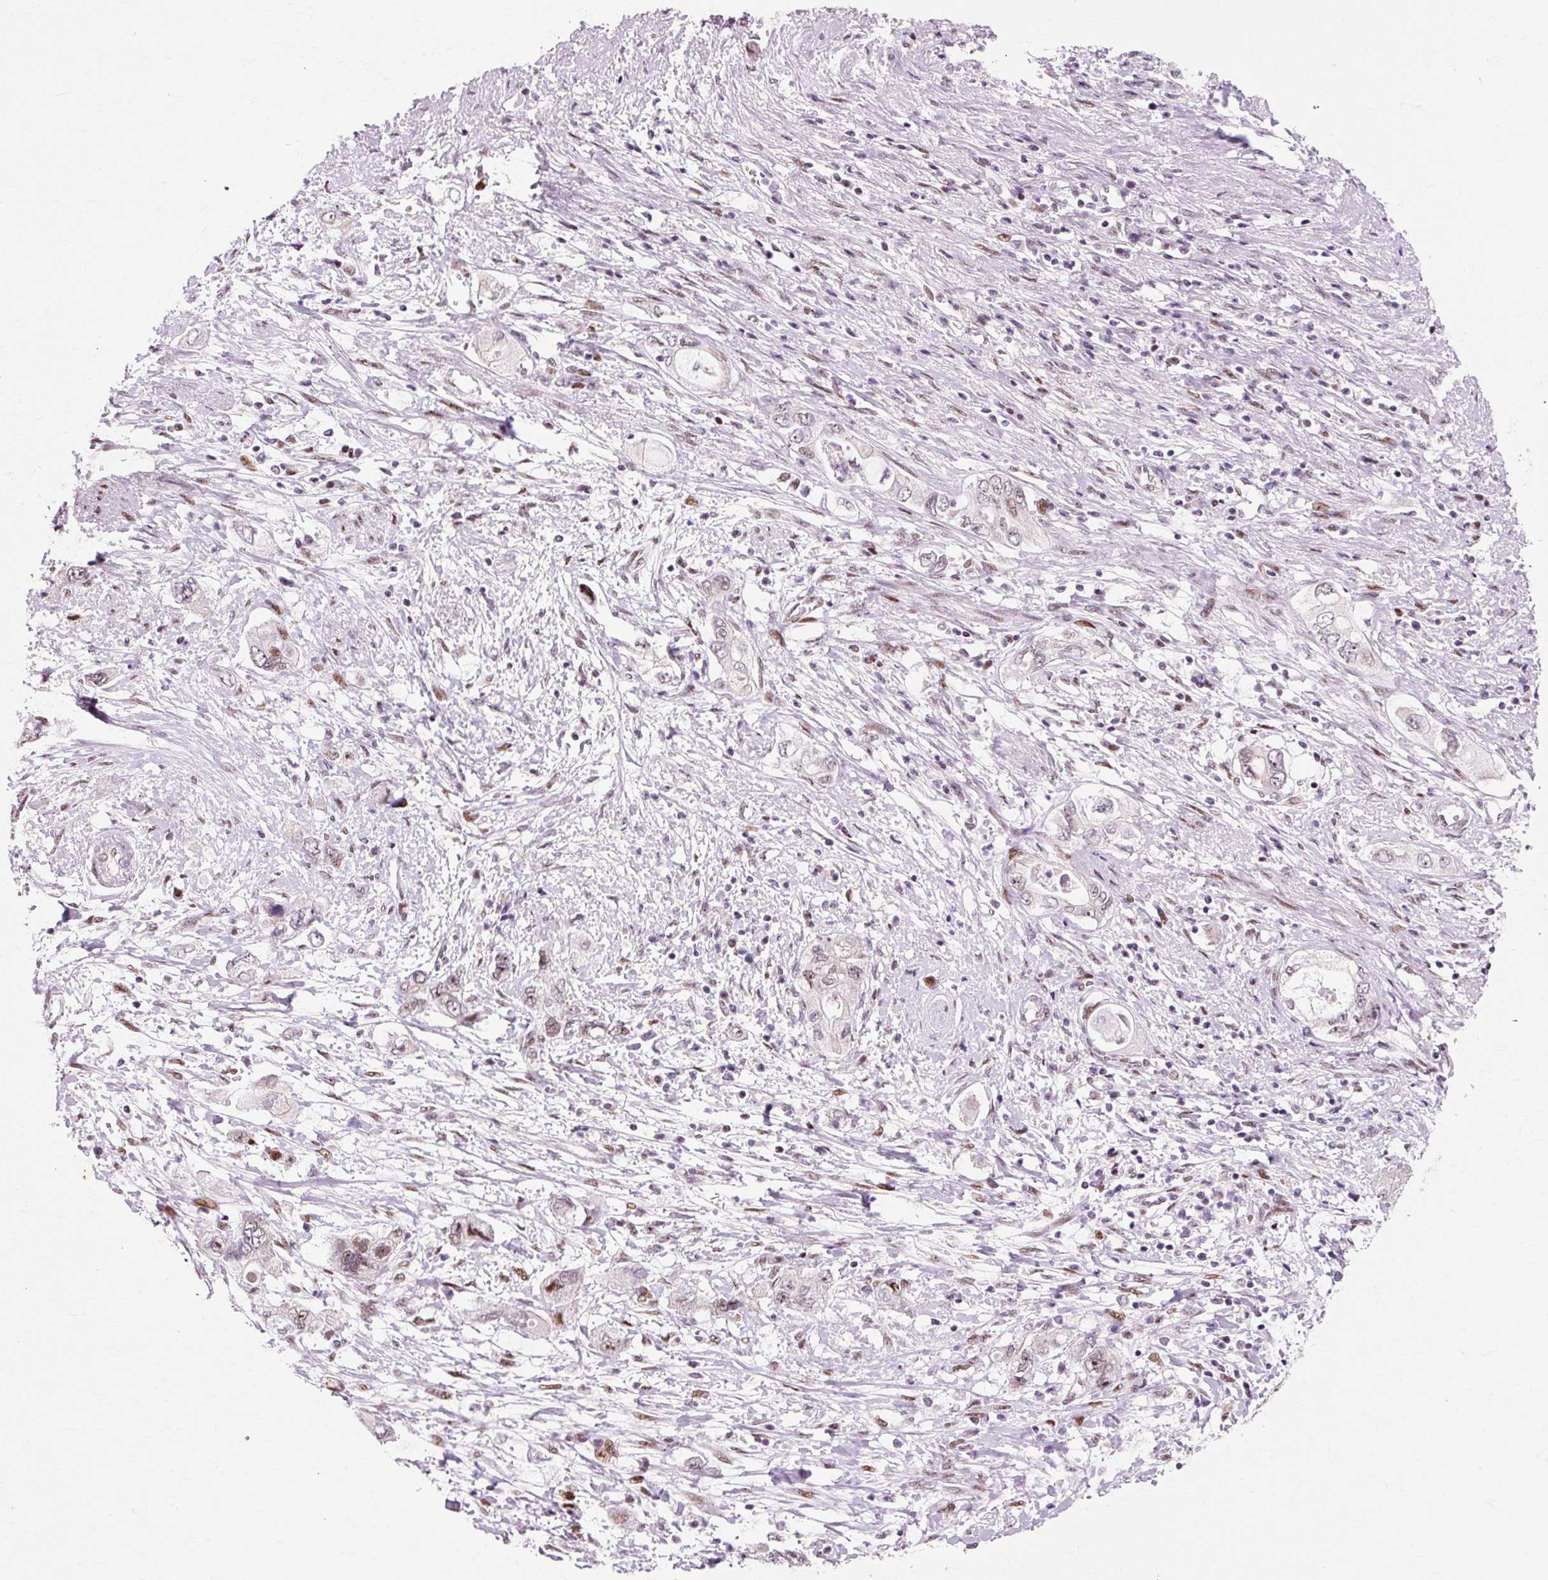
{"staining": {"intensity": "weak", "quantity": "25%-75%", "location": "cytoplasmic/membranous,nuclear"}, "tissue": "pancreatic cancer", "cell_type": "Tumor cells", "image_type": "cancer", "snomed": [{"axis": "morphology", "description": "Adenocarcinoma, NOS"}, {"axis": "topography", "description": "Pancreas"}], "caption": "Protein expression analysis of human adenocarcinoma (pancreatic) reveals weak cytoplasmic/membranous and nuclear expression in about 25%-75% of tumor cells.", "gene": "MACROD2", "patient": {"sex": "female", "age": 73}}